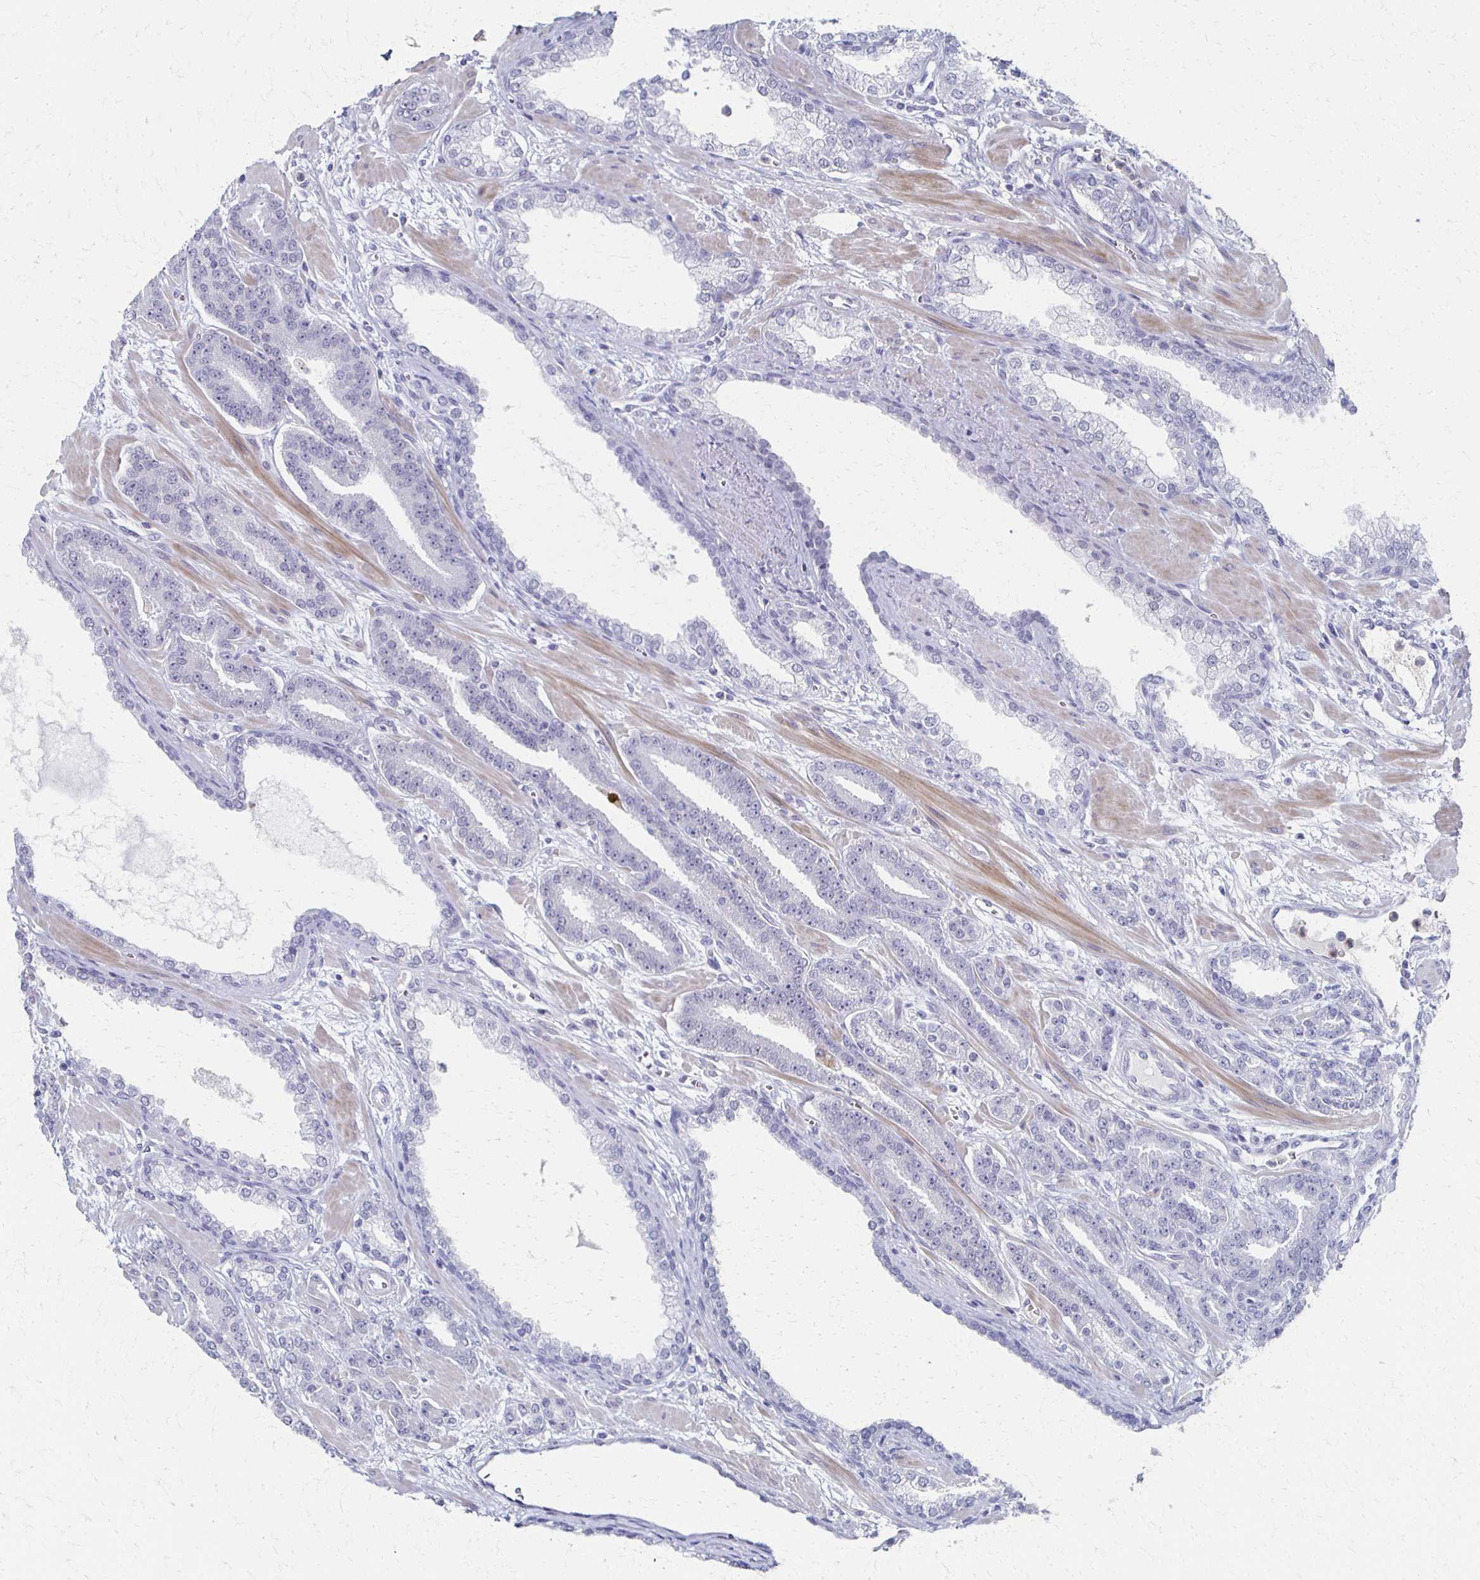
{"staining": {"intensity": "negative", "quantity": "none", "location": "none"}, "tissue": "prostate cancer", "cell_type": "Tumor cells", "image_type": "cancer", "snomed": [{"axis": "morphology", "description": "Adenocarcinoma, High grade"}, {"axis": "topography", "description": "Prostate"}], "caption": "Tumor cells are negative for protein expression in human prostate cancer.", "gene": "CXCR2", "patient": {"sex": "male", "age": 60}}